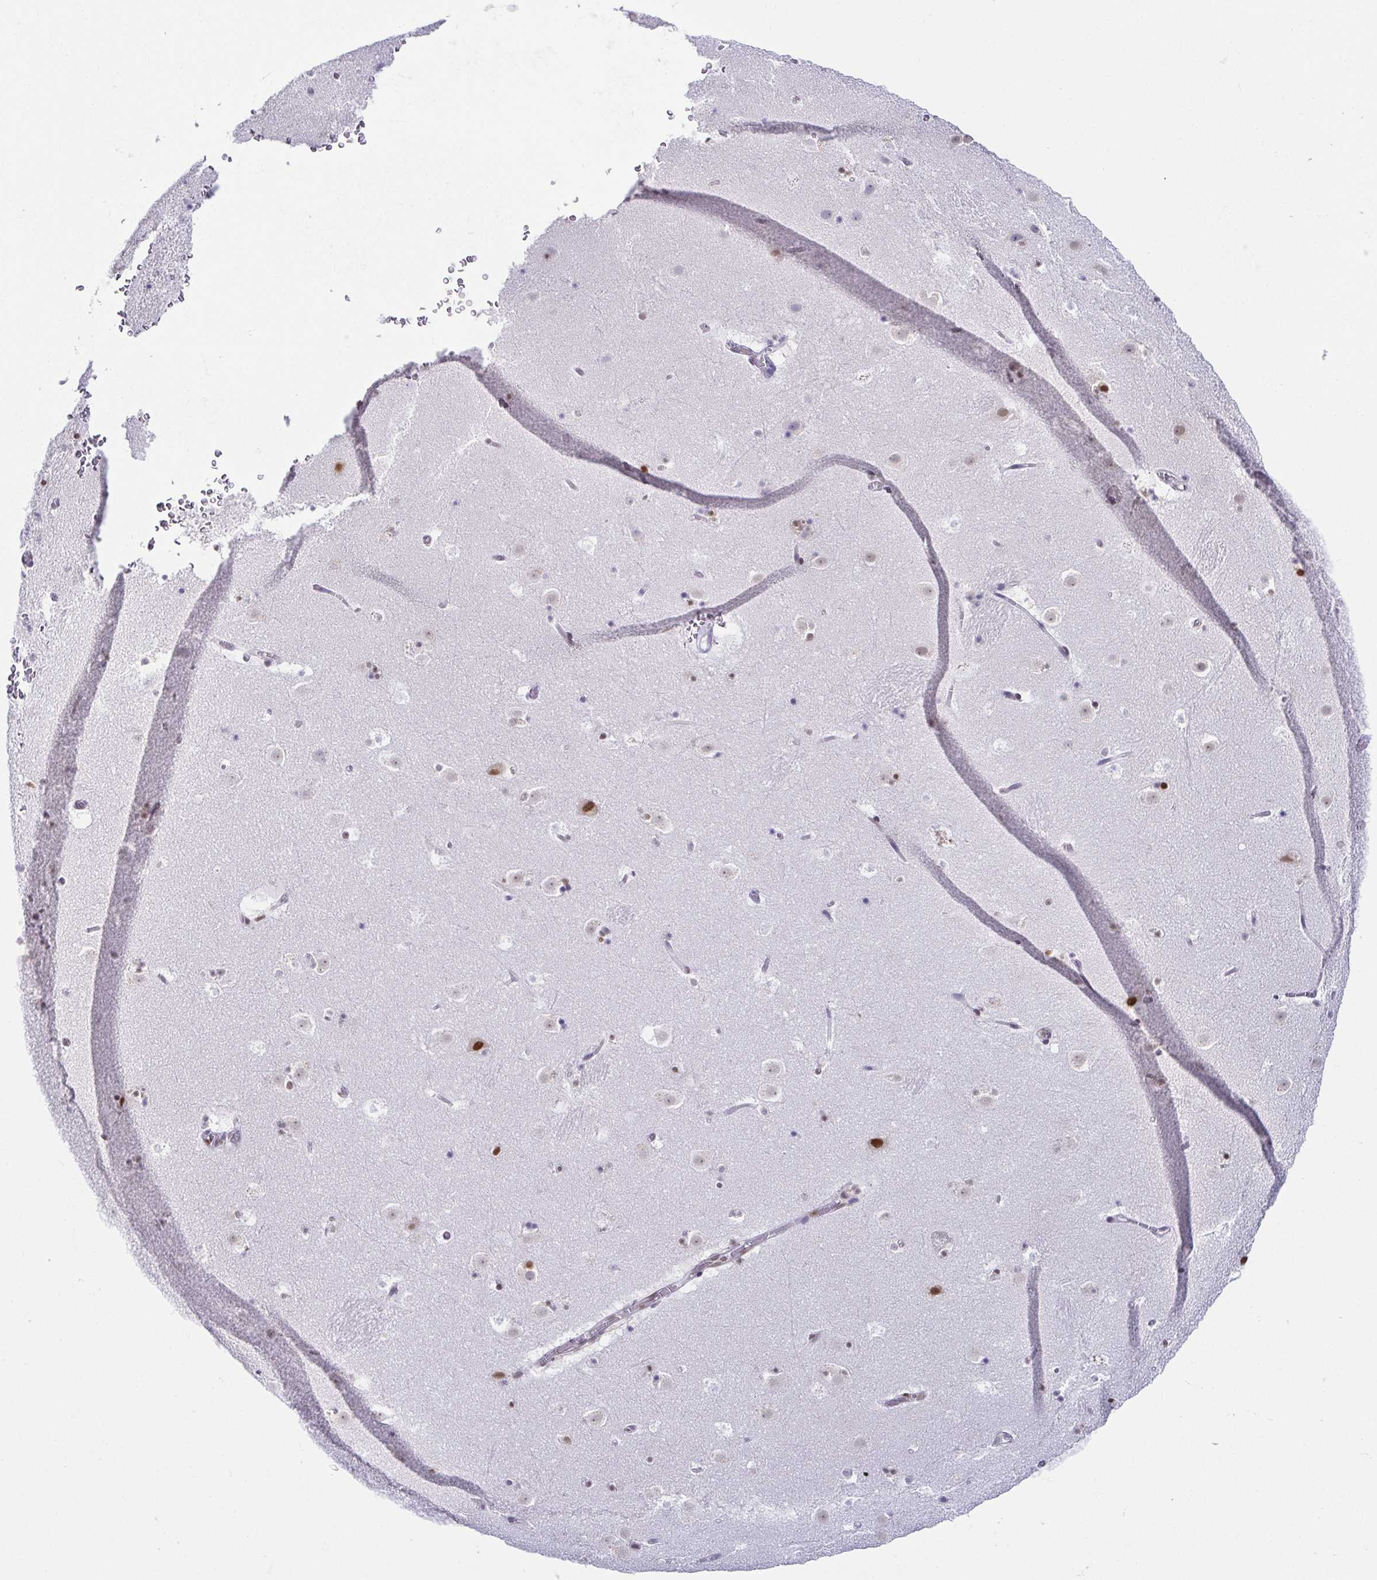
{"staining": {"intensity": "negative", "quantity": "none", "location": "none"}, "tissue": "caudate", "cell_type": "Glial cells", "image_type": "normal", "snomed": [{"axis": "morphology", "description": "Normal tissue, NOS"}, {"axis": "topography", "description": "Lateral ventricle wall"}], "caption": "Immunohistochemistry (IHC) photomicrograph of unremarkable caudate: human caudate stained with DAB (3,3'-diaminobenzidine) demonstrates no significant protein positivity in glial cells.", "gene": "EWSR1", "patient": {"sex": "male", "age": 37}}